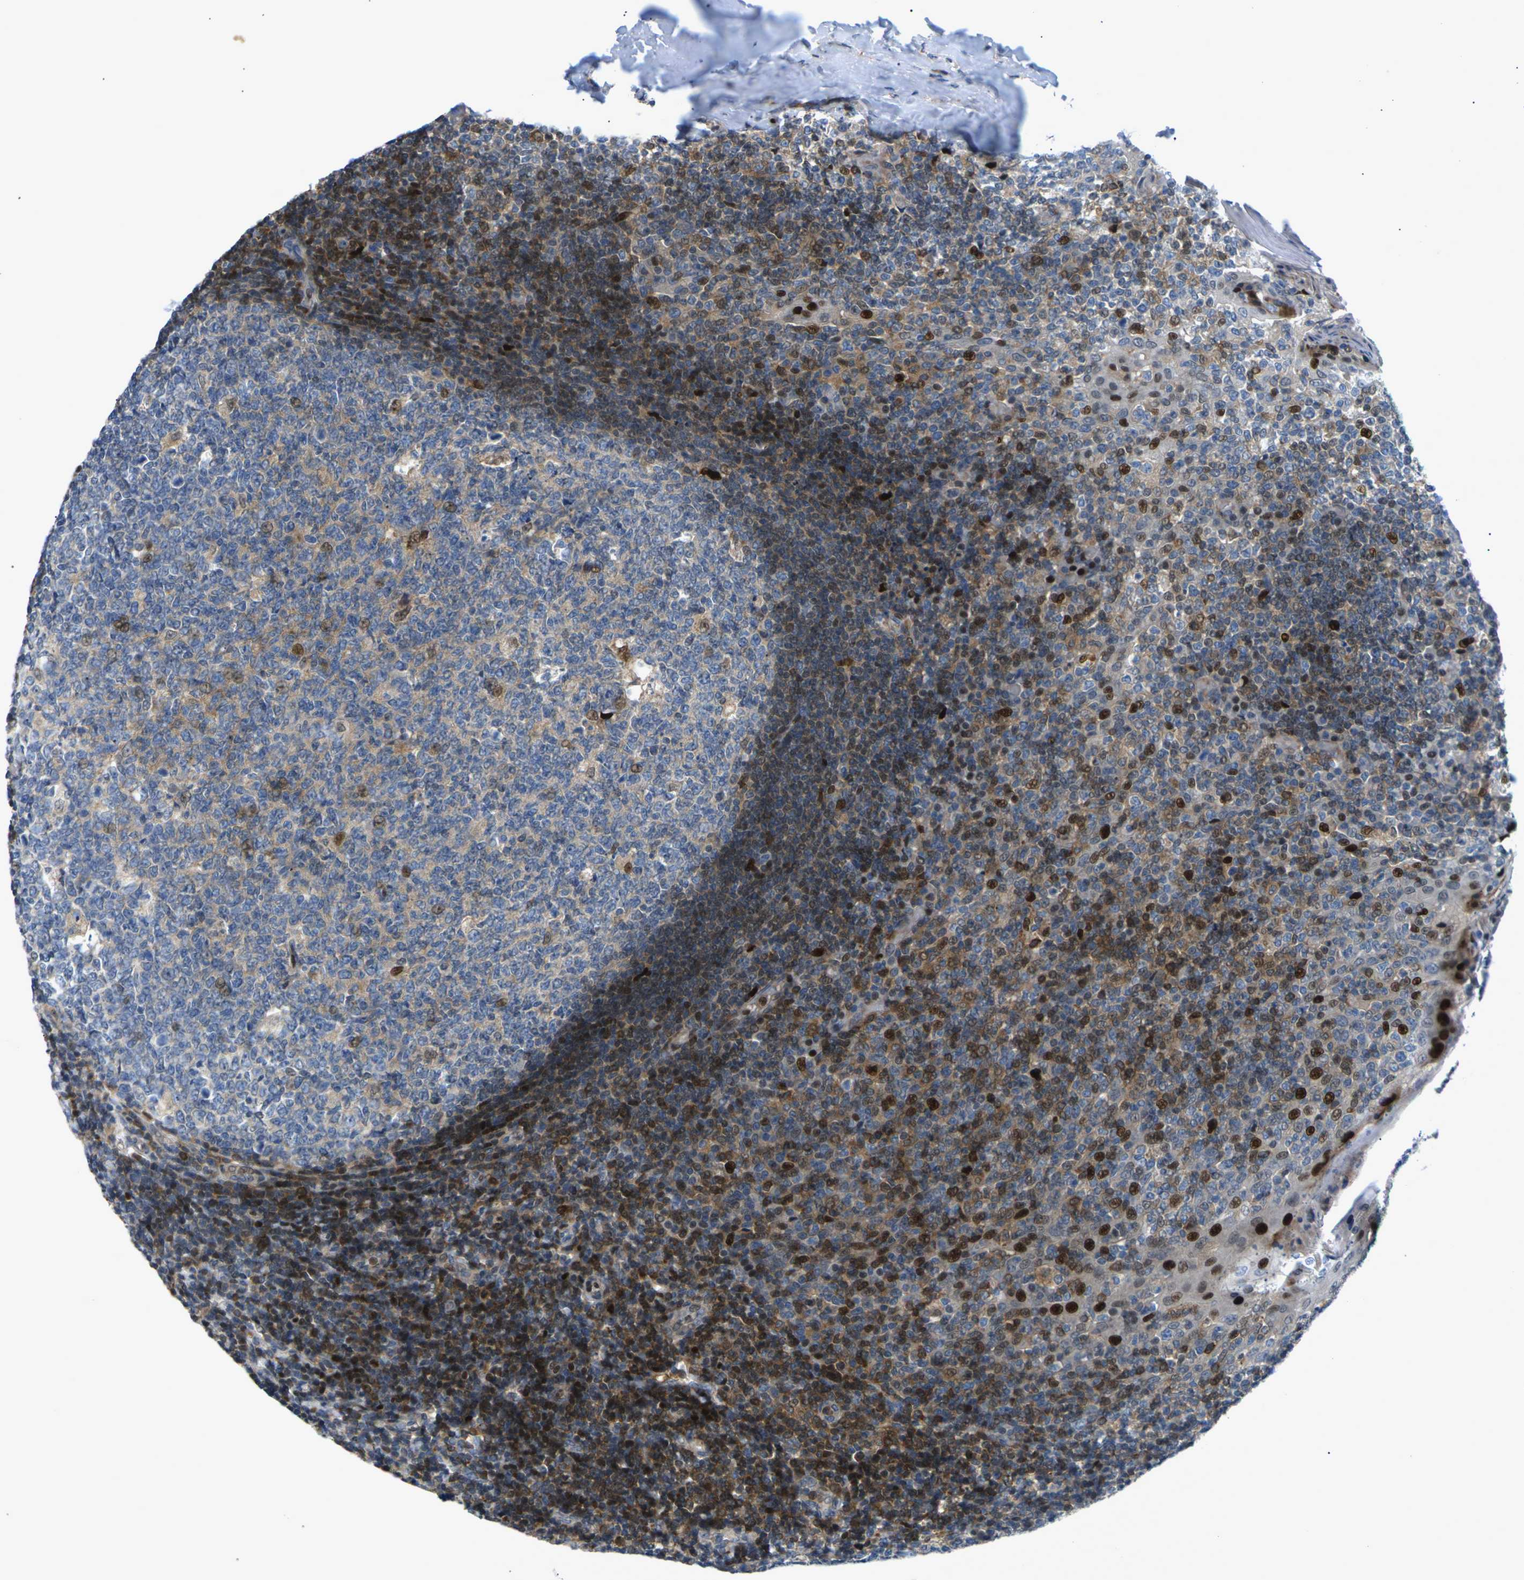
{"staining": {"intensity": "moderate", "quantity": "25%-75%", "location": "cytoplasmic/membranous,nuclear"}, "tissue": "tonsil", "cell_type": "Germinal center cells", "image_type": "normal", "snomed": [{"axis": "morphology", "description": "Normal tissue, NOS"}, {"axis": "topography", "description": "Tonsil"}], "caption": "A high-resolution image shows IHC staining of benign tonsil, which displays moderate cytoplasmic/membranous,nuclear expression in about 25%-75% of germinal center cells.", "gene": "RPS6KA3", "patient": {"sex": "female", "age": 19}}